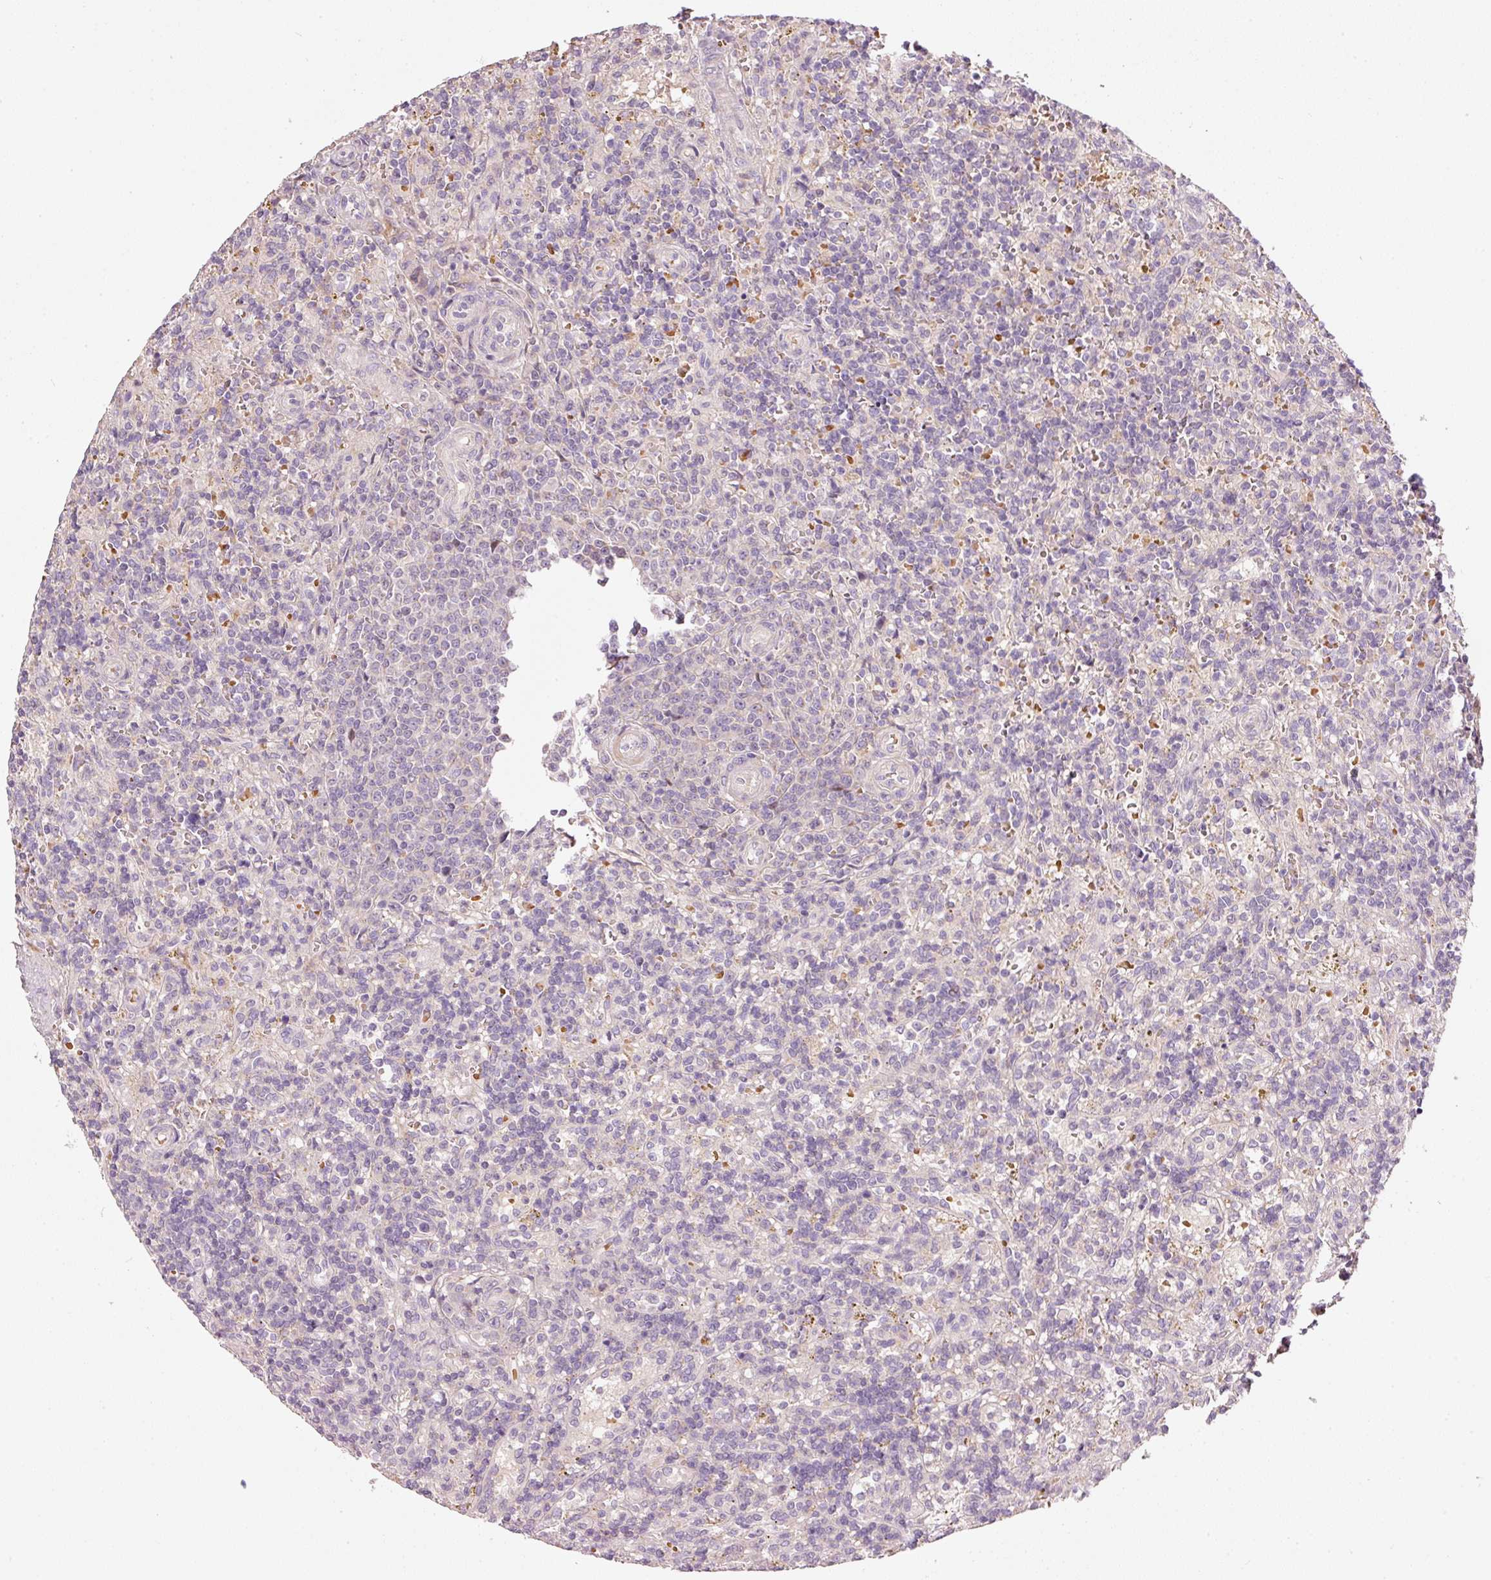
{"staining": {"intensity": "negative", "quantity": "none", "location": "none"}, "tissue": "lymphoma", "cell_type": "Tumor cells", "image_type": "cancer", "snomed": [{"axis": "morphology", "description": "Malignant lymphoma, non-Hodgkin's type, Low grade"}, {"axis": "topography", "description": "Spleen"}], "caption": "The image reveals no significant staining in tumor cells of lymphoma.", "gene": "KLHL21", "patient": {"sex": "male", "age": 67}}